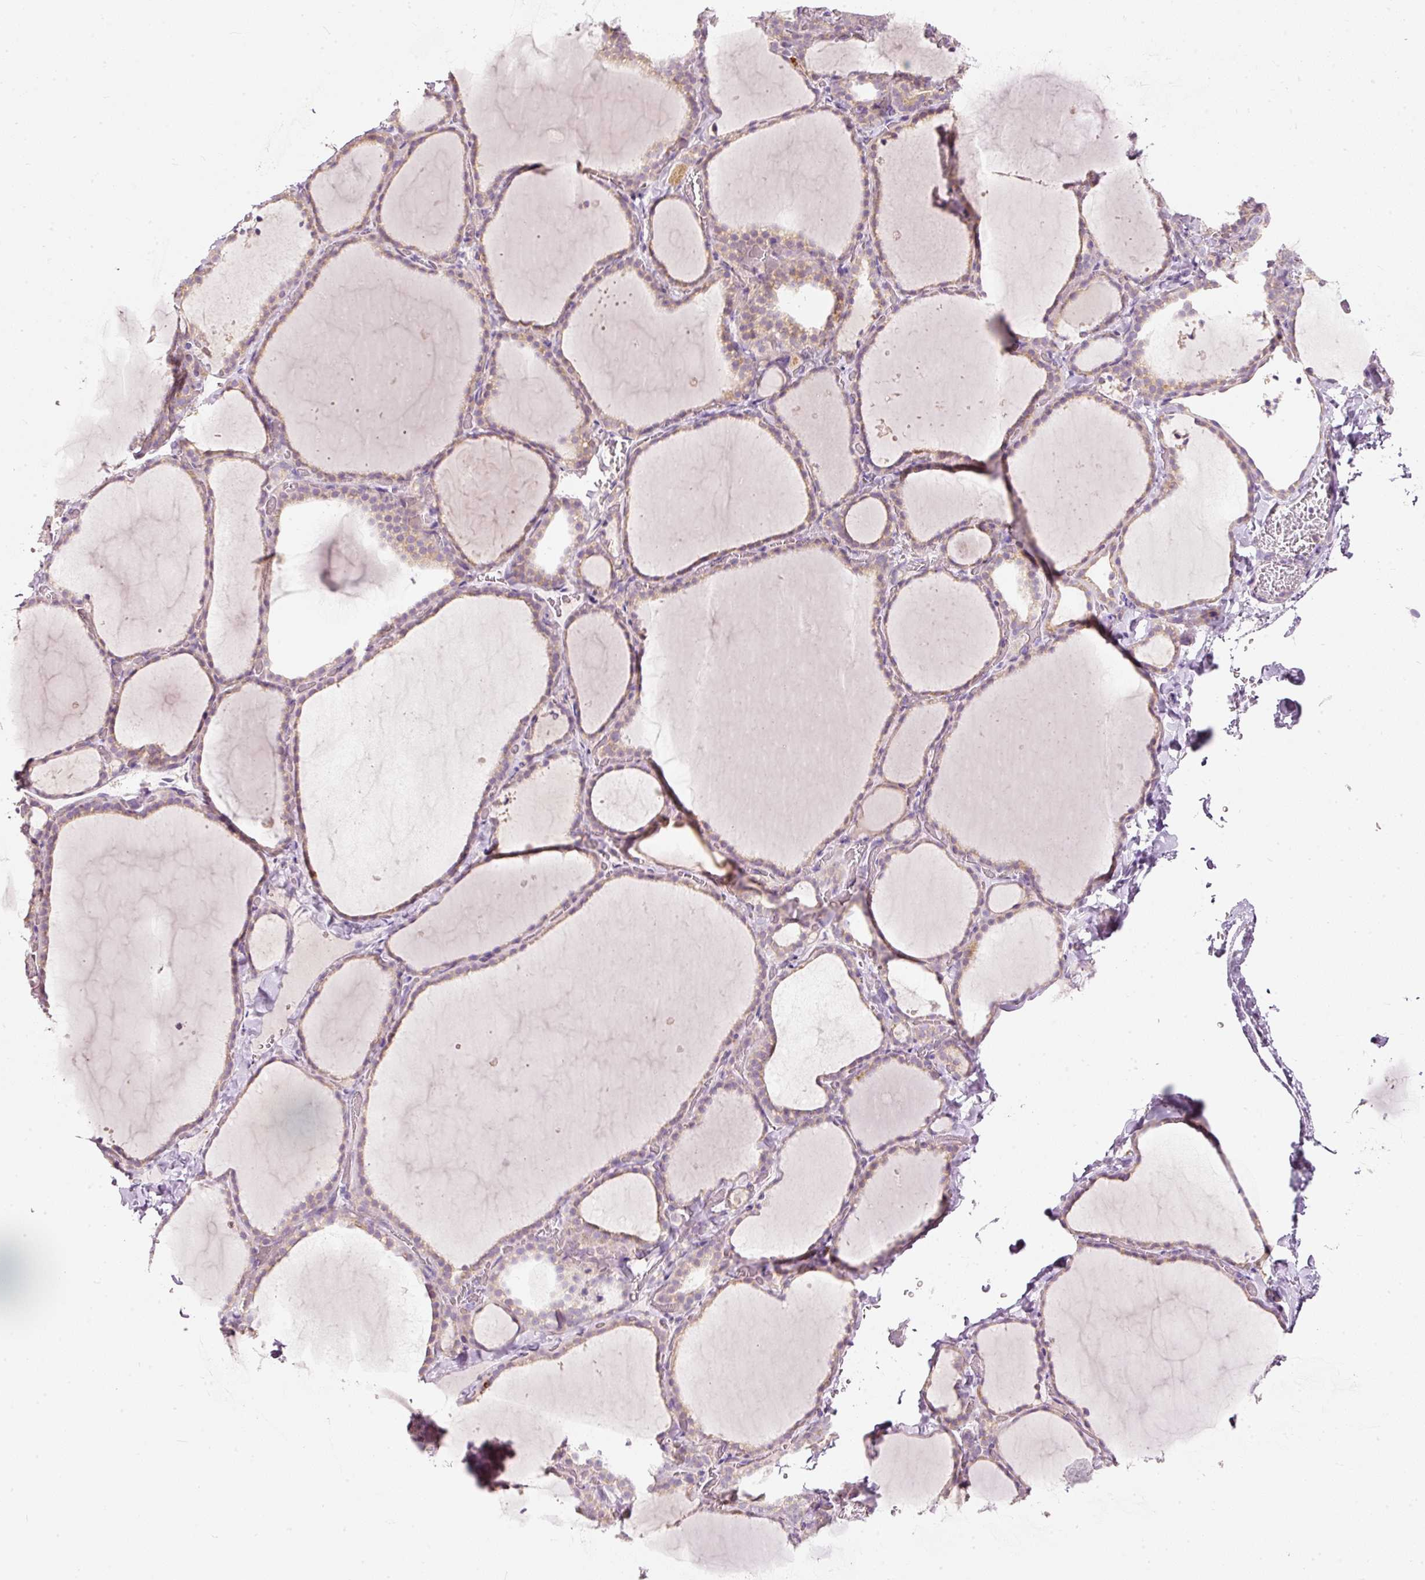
{"staining": {"intensity": "weak", "quantity": "25%-75%", "location": "cytoplasmic/membranous"}, "tissue": "thyroid gland", "cell_type": "Glandular cells", "image_type": "normal", "snomed": [{"axis": "morphology", "description": "Normal tissue, NOS"}, {"axis": "topography", "description": "Thyroid gland"}], "caption": "Immunohistochemical staining of unremarkable human thyroid gland exhibits weak cytoplasmic/membranous protein expression in approximately 25%-75% of glandular cells.", "gene": "MTHFD2", "patient": {"sex": "female", "age": 22}}